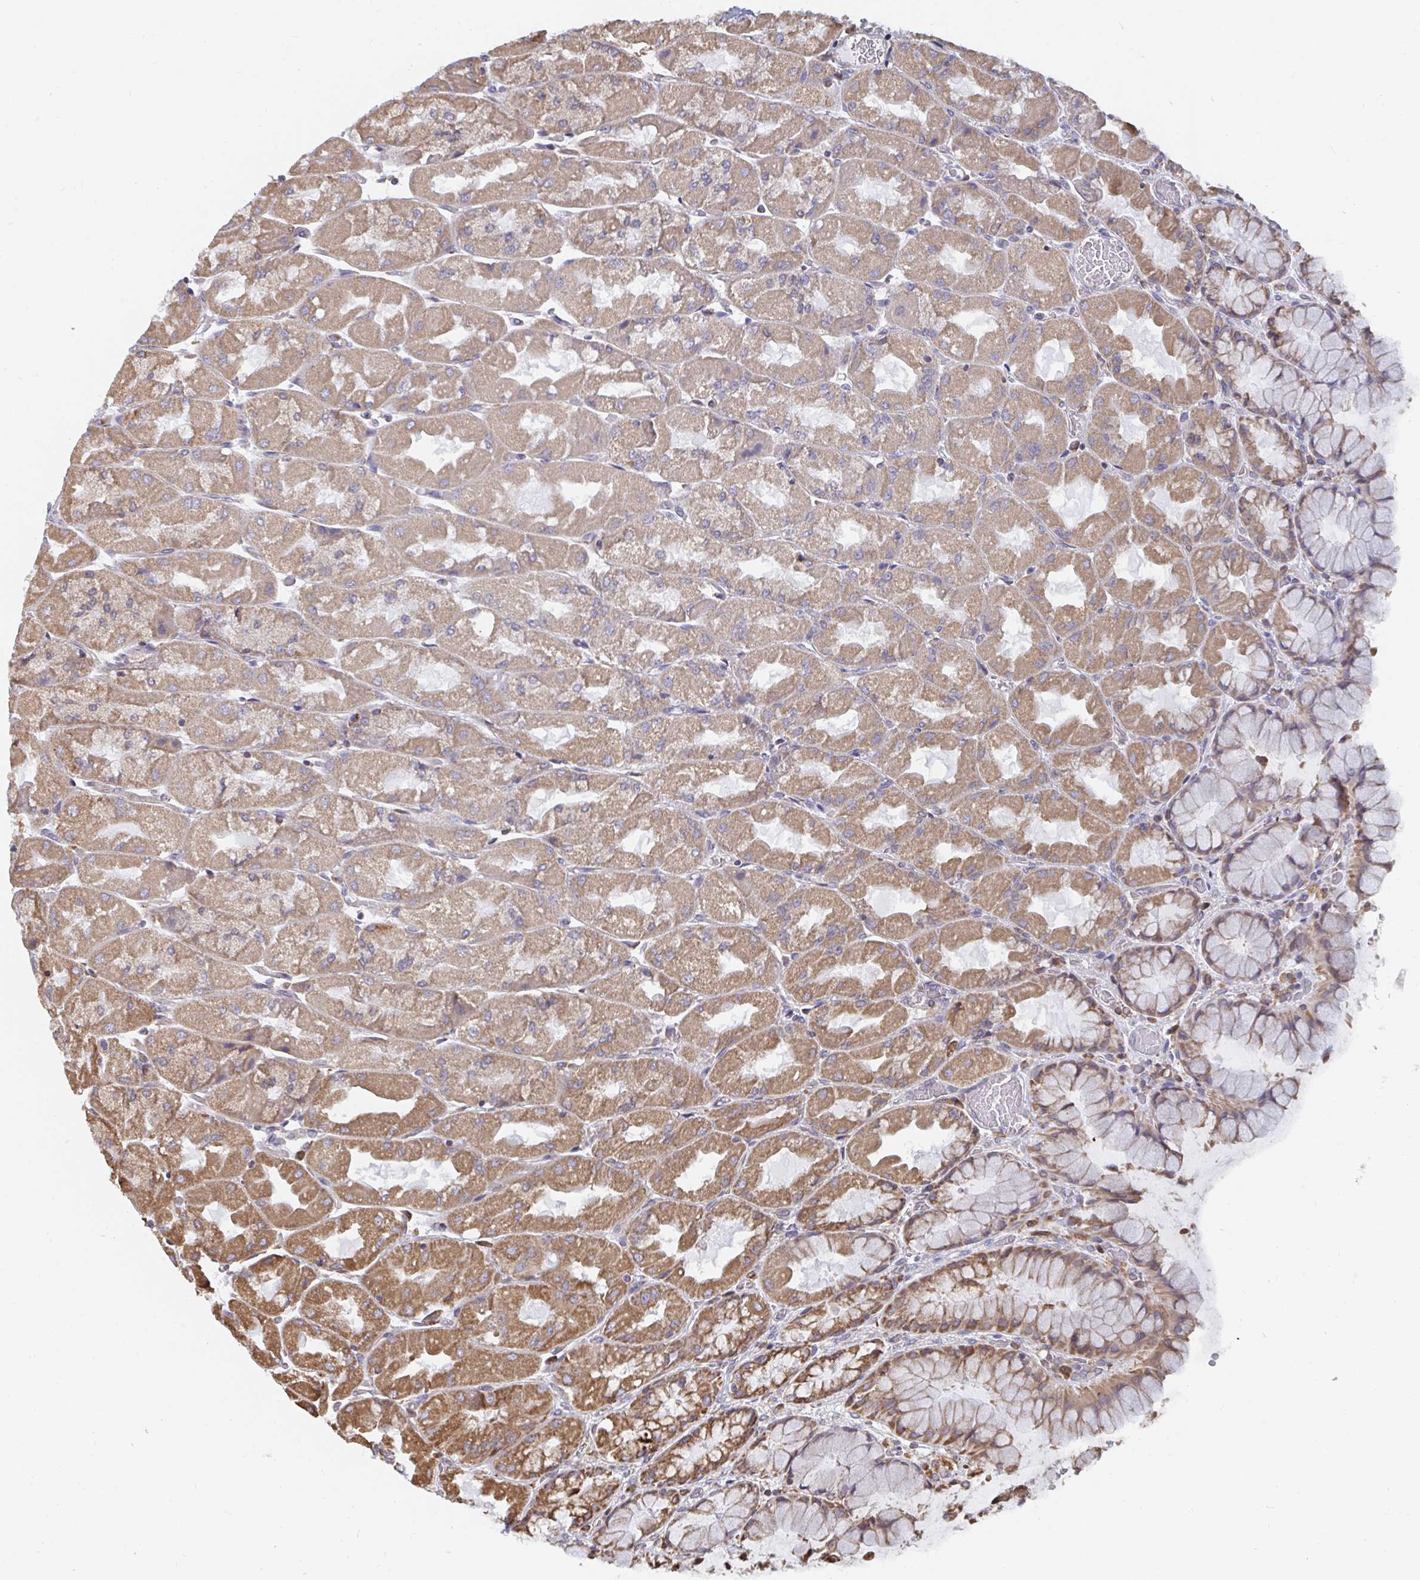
{"staining": {"intensity": "moderate", "quantity": ">75%", "location": "cytoplasmic/membranous"}, "tissue": "stomach", "cell_type": "Glandular cells", "image_type": "normal", "snomed": [{"axis": "morphology", "description": "Normal tissue, NOS"}, {"axis": "topography", "description": "Stomach"}], "caption": "Glandular cells show moderate cytoplasmic/membranous positivity in about >75% of cells in unremarkable stomach.", "gene": "ELAVL1", "patient": {"sex": "female", "age": 61}}